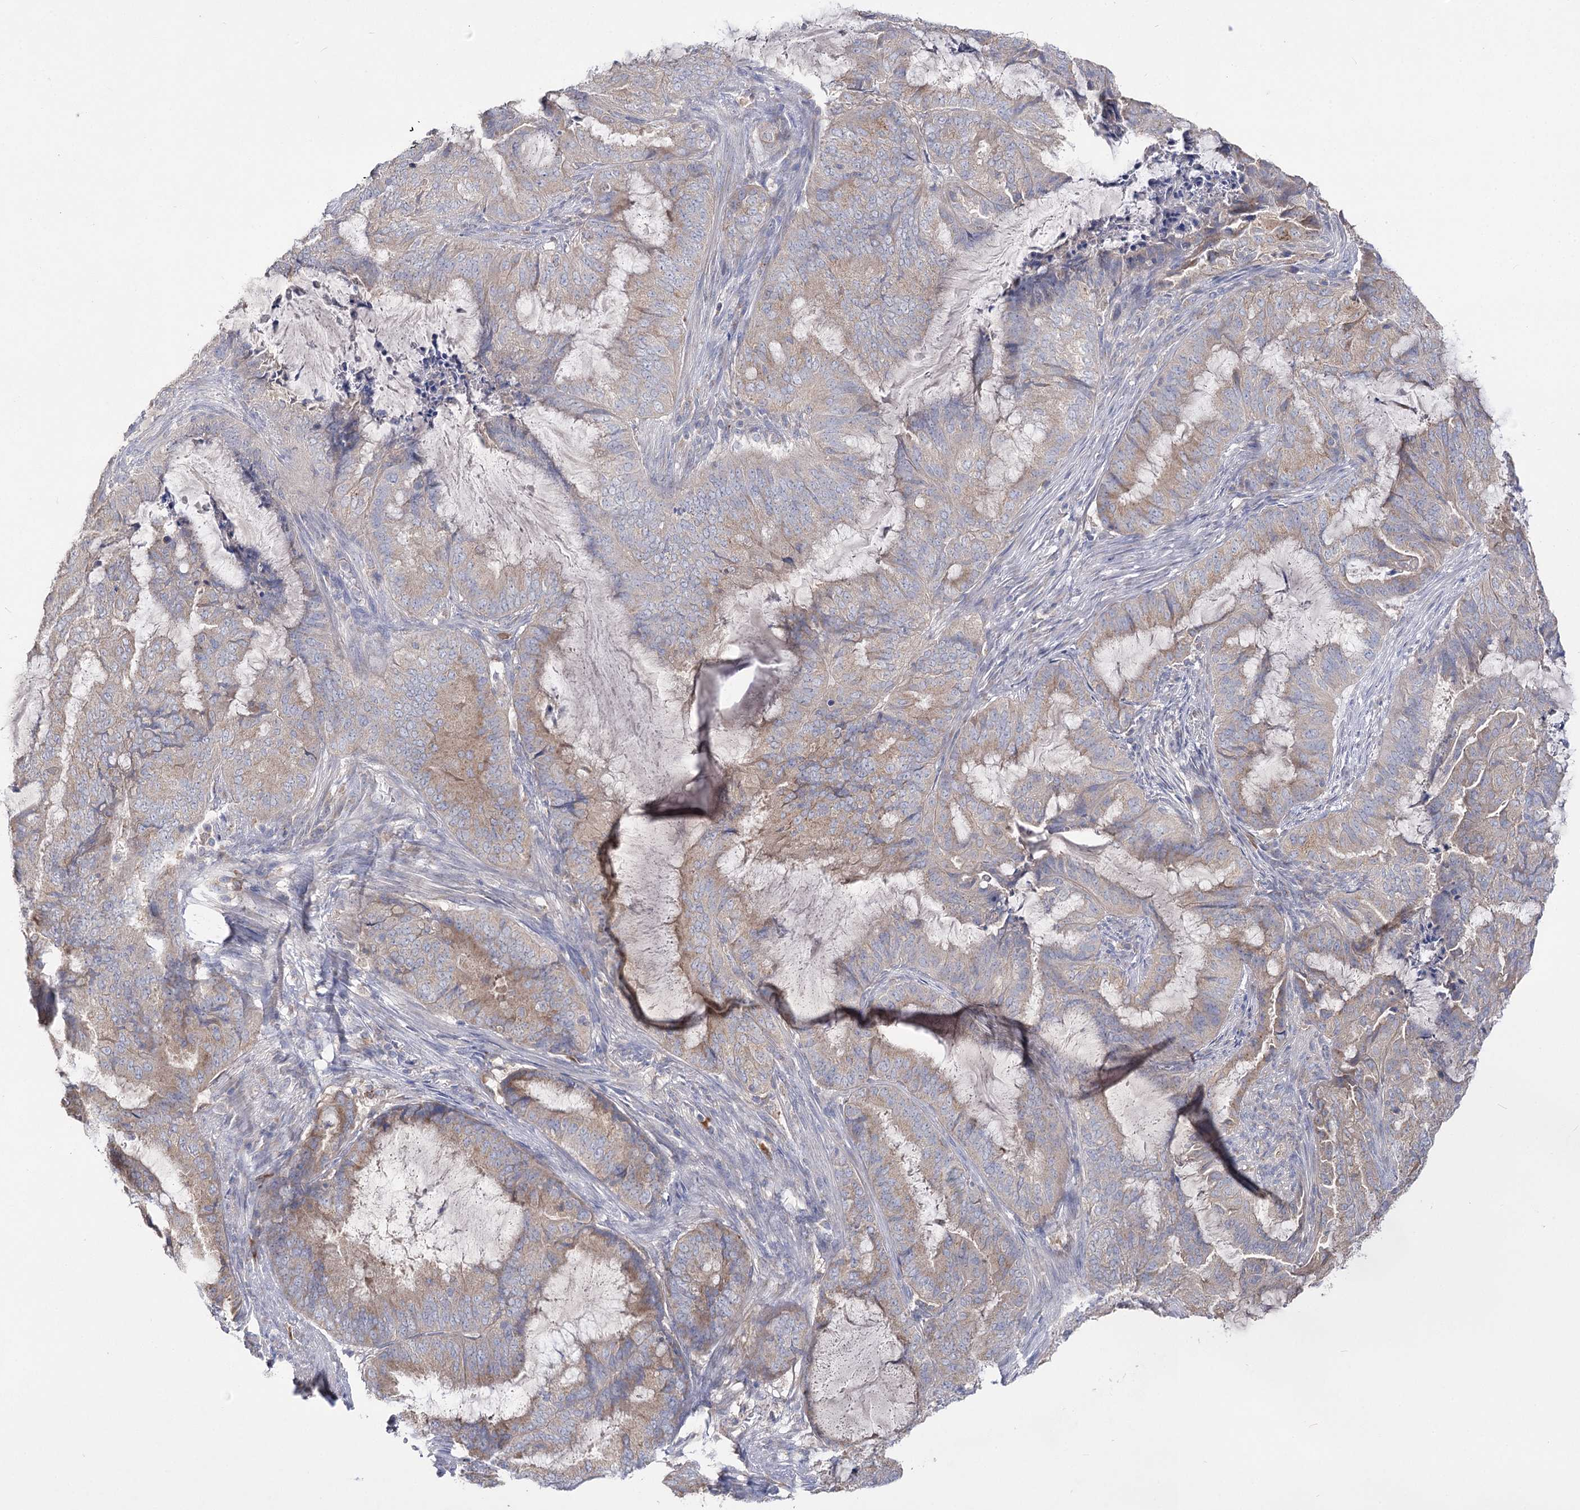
{"staining": {"intensity": "moderate", "quantity": "25%-75%", "location": "cytoplasmic/membranous"}, "tissue": "endometrial cancer", "cell_type": "Tumor cells", "image_type": "cancer", "snomed": [{"axis": "morphology", "description": "Adenocarcinoma, NOS"}, {"axis": "topography", "description": "Endometrium"}], "caption": "IHC of endometrial cancer (adenocarcinoma) displays medium levels of moderate cytoplasmic/membranous staining in approximately 25%-75% of tumor cells.", "gene": "IL1RAP", "patient": {"sex": "female", "age": 51}}